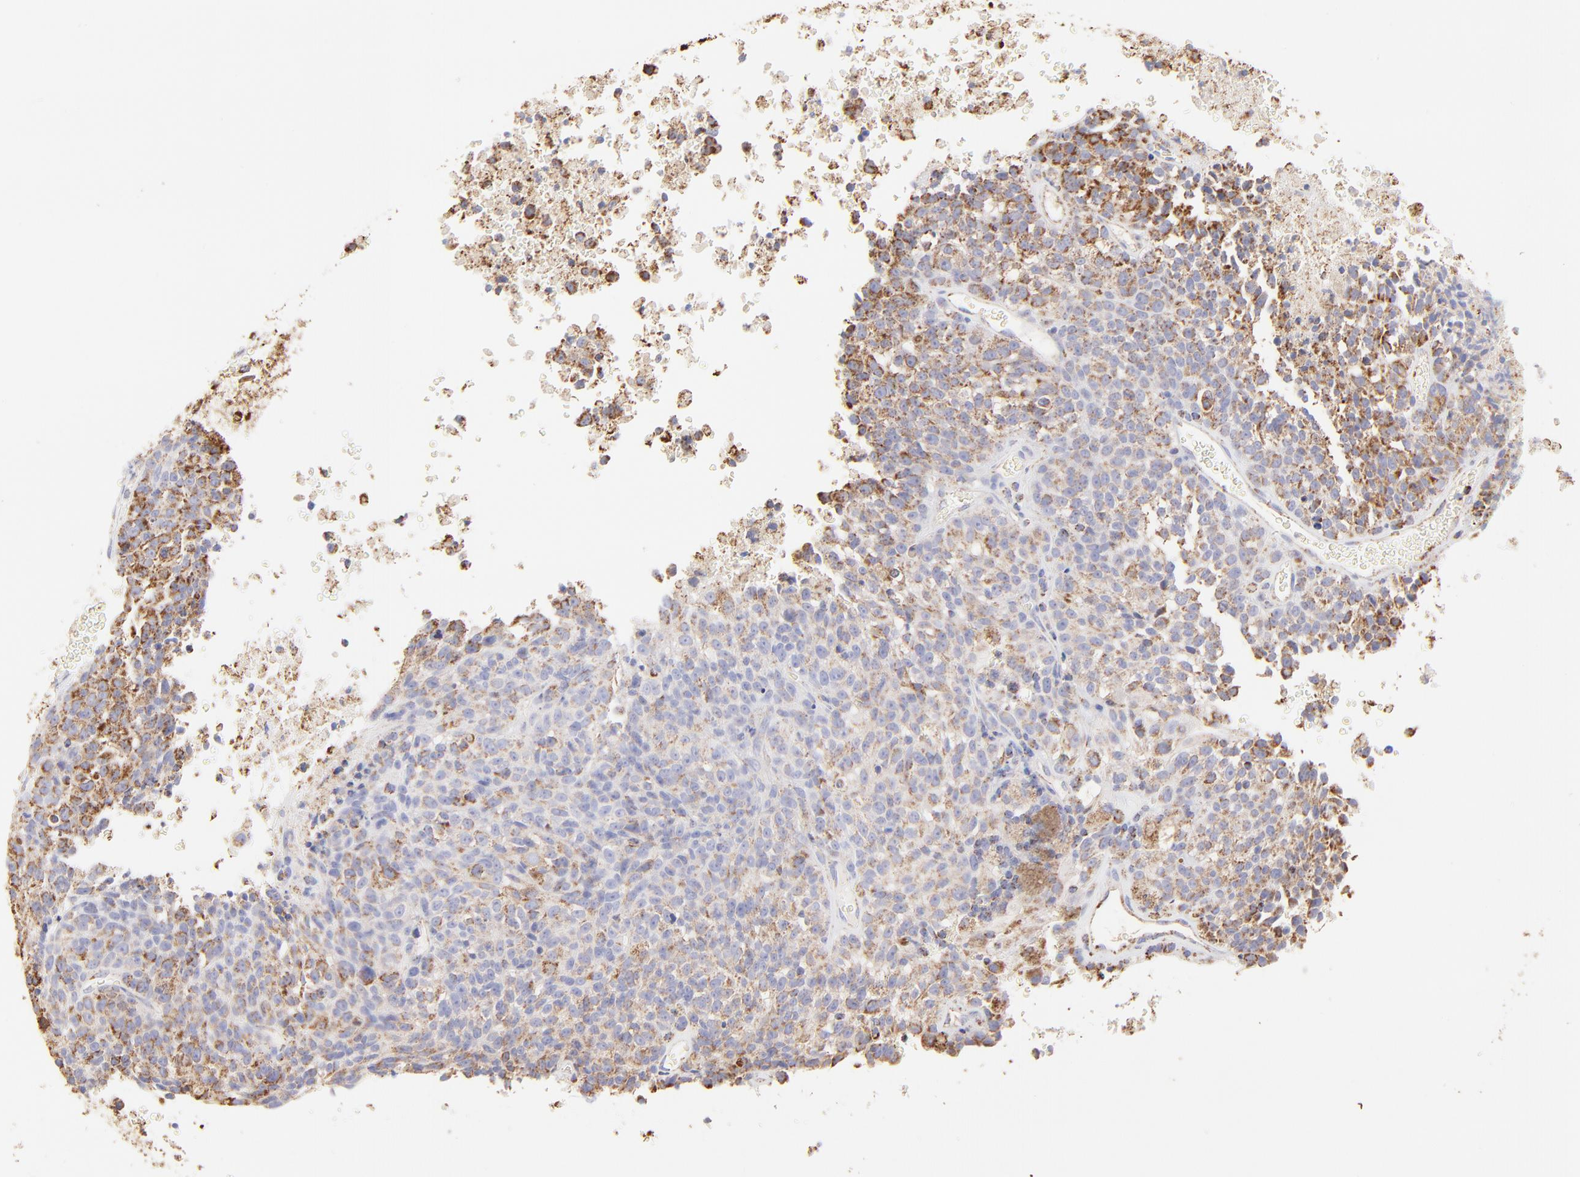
{"staining": {"intensity": "weak", "quantity": "25%-75%", "location": "cytoplasmic/membranous"}, "tissue": "melanoma", "cell_type": "Tumor cells", "image_type": "cancer", "snomed": [{"axis": "morphology", "description": "Malignant melanoma, Metastatic site"}, {"axis": "topography", "description": "Cerebral cortex"}], "caption": "The micrograph demonstrates staining of malignant melanoma (metastatic site), revealing weak cytoplasmic/membranous protein expression (brown color) within tumor cells.", "gene": "ECH1", "patient": {"sex": "female", "age": 52}}